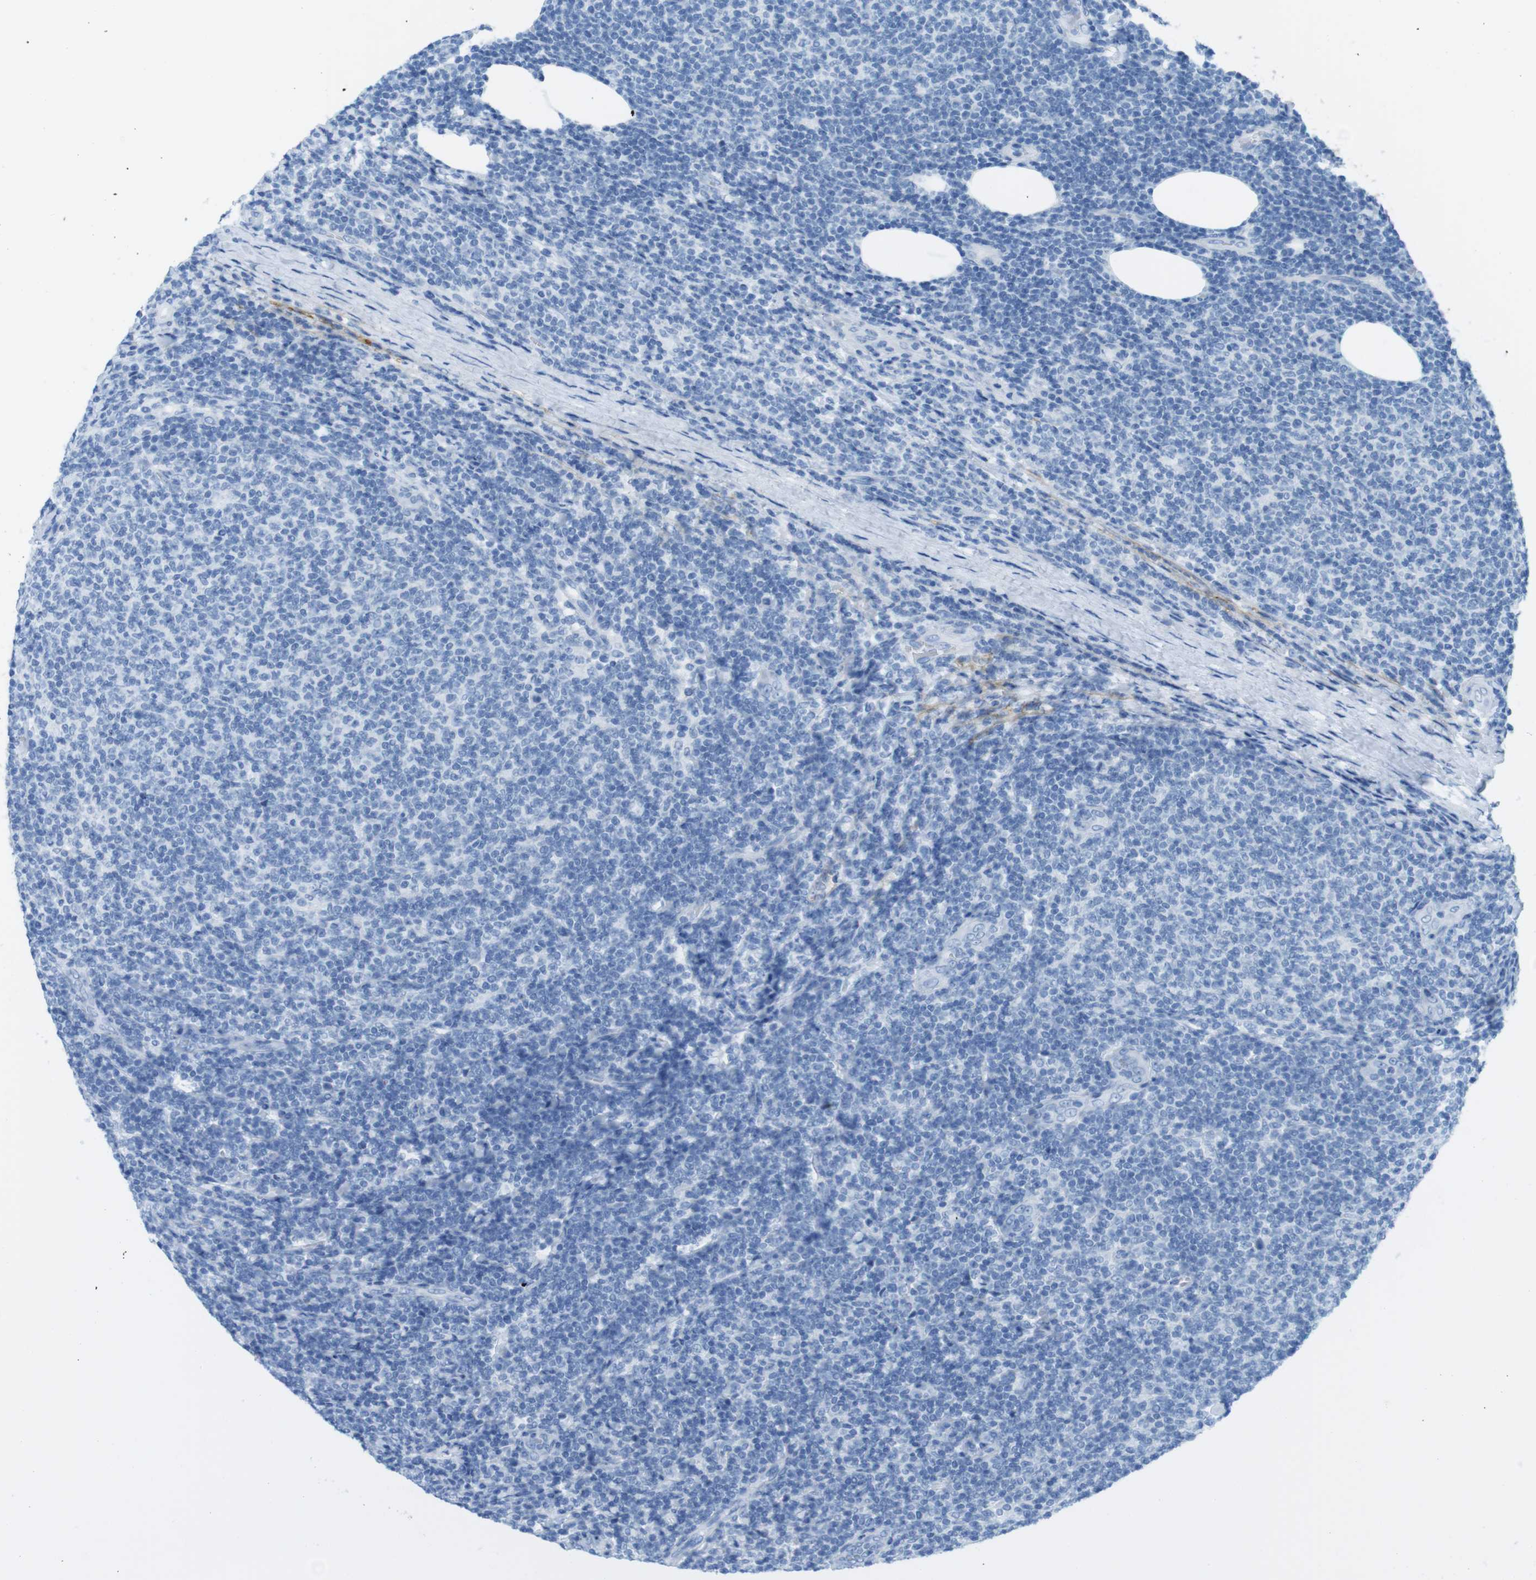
{"staining": {"intensity": "negative", "quantity": "none", "location": "none"}, "tissue": "lymphoma", "cell_type": "Tumor cells", "image_type": "cancer", "snomed": [{"axis": "morphology", "description": "Malignant lymphoma, non-Hodgkin's type, Low grade"}, {"axis": "topography", "description": "Lymph node"}], "caption": "IHC image of neoplastic tissue: human lymphoma stained with DAB (3,3'-diaminobenzidine) exhibits no significant protein expression in tumor cells.", "gene": "GAP43", "patient": {"sex": "male", "age": 66}}